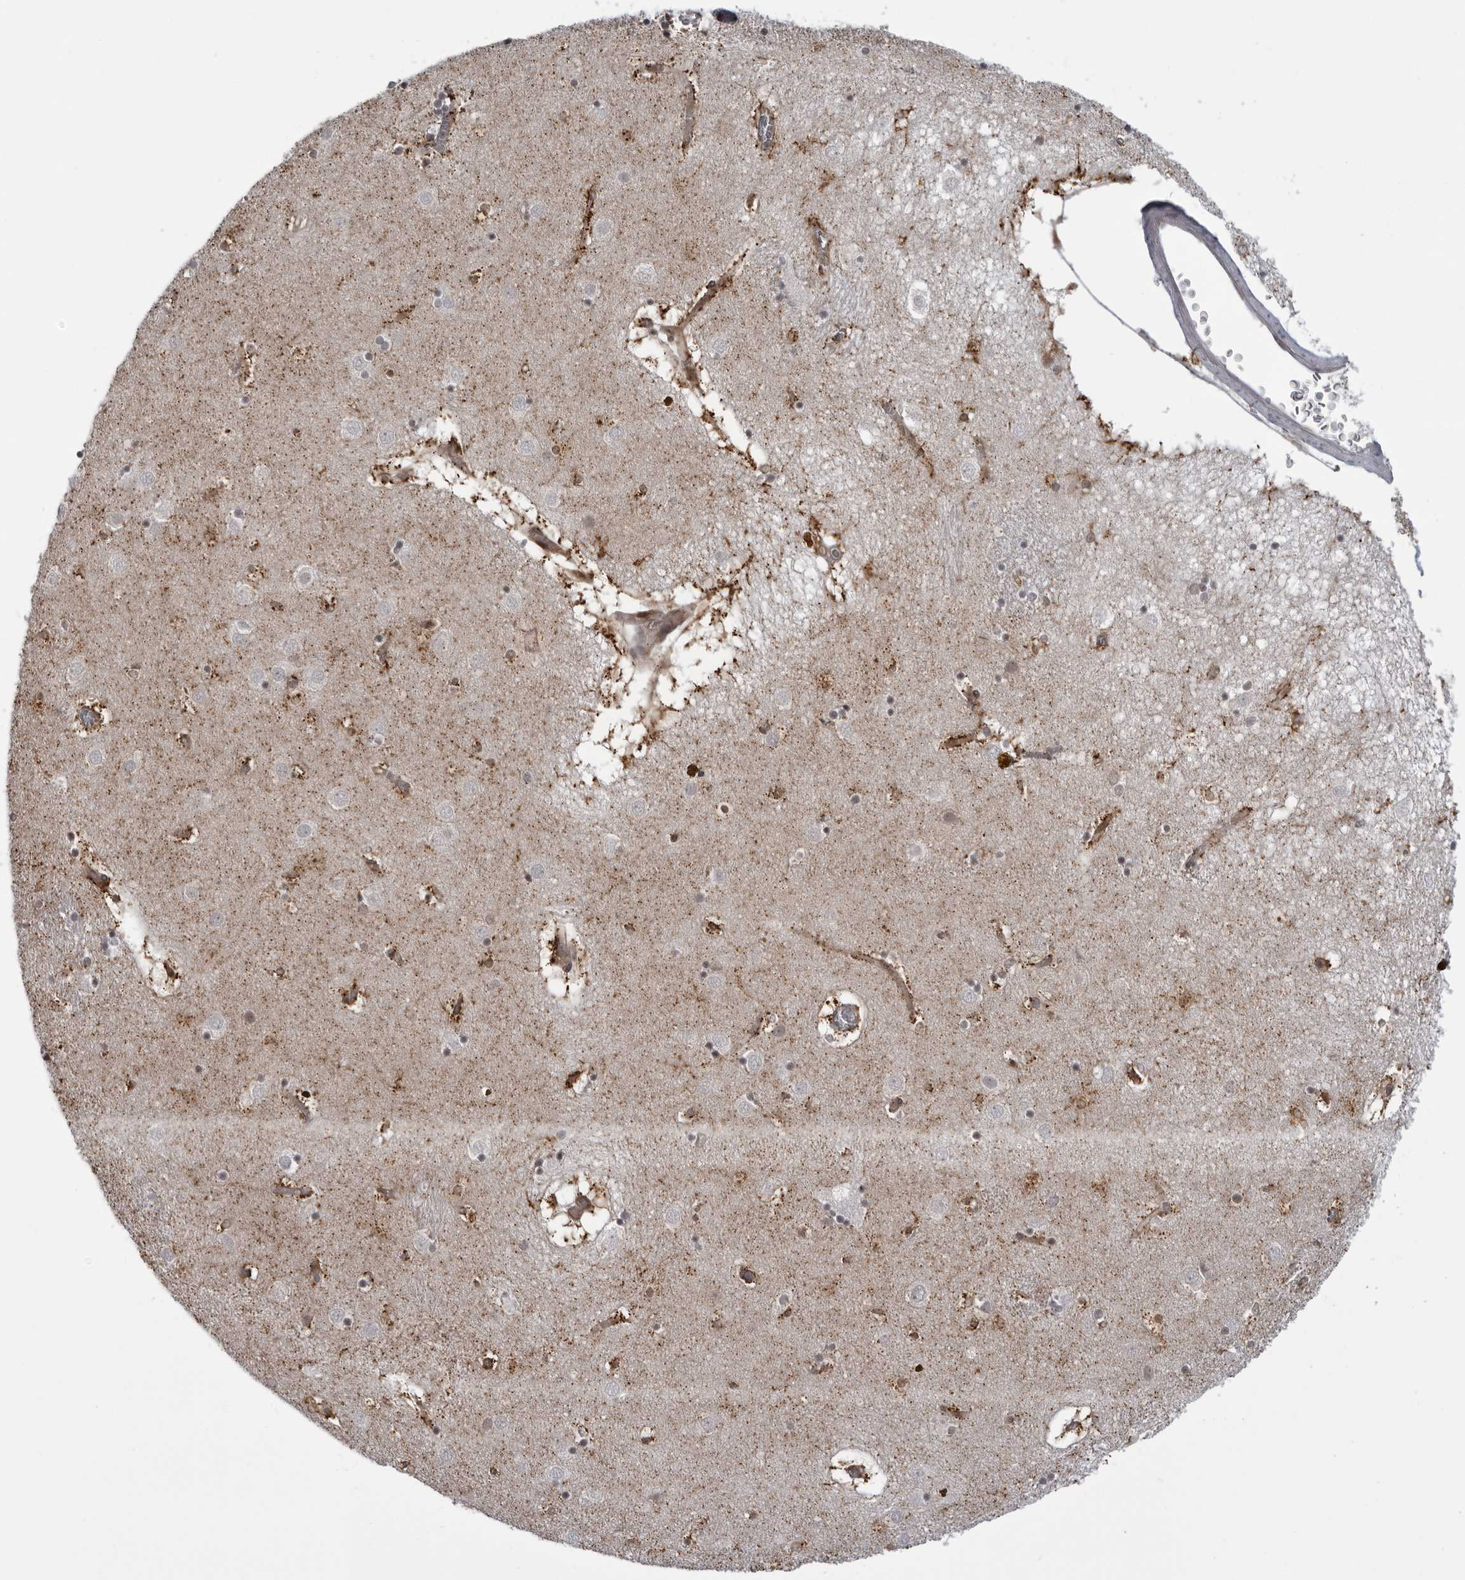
{"staining": {"intensity": "moderate", "quantity": "<25%", "location": "cytoplasmic/membranous"}, "tissue": "caudate", "cell_type": "Glial cells", "image_type": "normal", "snomed": [{"axis": "morphology", "description": "Normal tissue, NOS"}, {"axis": "topography", "description": "Lateral ventricle wall"}], "caption": "Caudate stained for a protein (brown) reveals moderate cytoplasmic/membranous positive expression in about <25% of glial cells.", "gene": "MAPK12", "patient": {"sex": "male", "age": 70}}